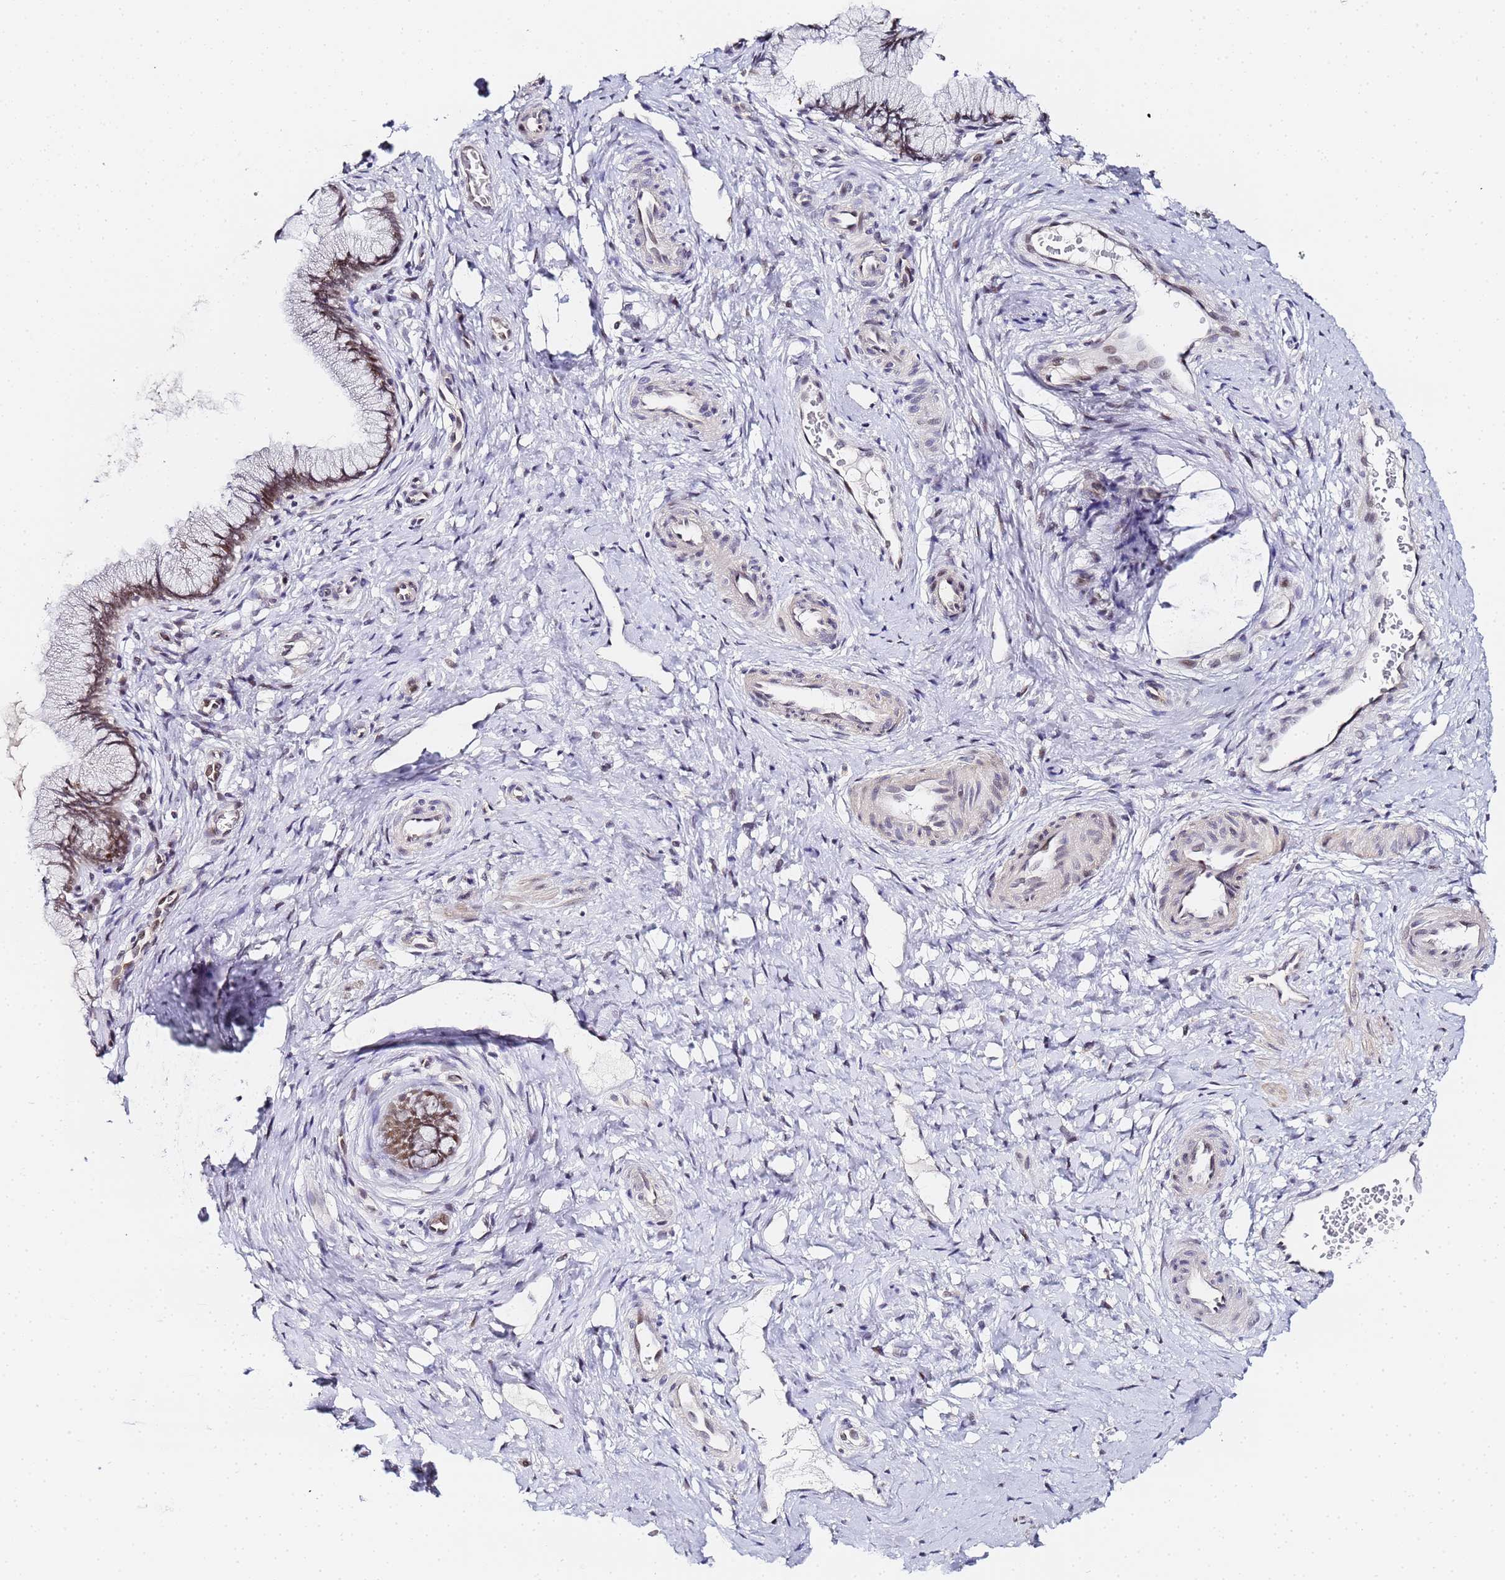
{"staining": {"intensity": "weak", "quantity": "25%-75%", "location": "nuclear"}, "tissue": "cervix", "cell_type": "Glandular cells", "image_type": "normal", "snomed": [{"axis": "morphology", "description": "Normal tissue, NOS"}, {"axis": "topography", "description": "Cervix"}], "caption": "A histopathology image of human cervix stained for a protein shows weak nuclear brown staining in glandular cells.", "gene": "LSM3", "patient": {"sex": "female", "age": 36}}